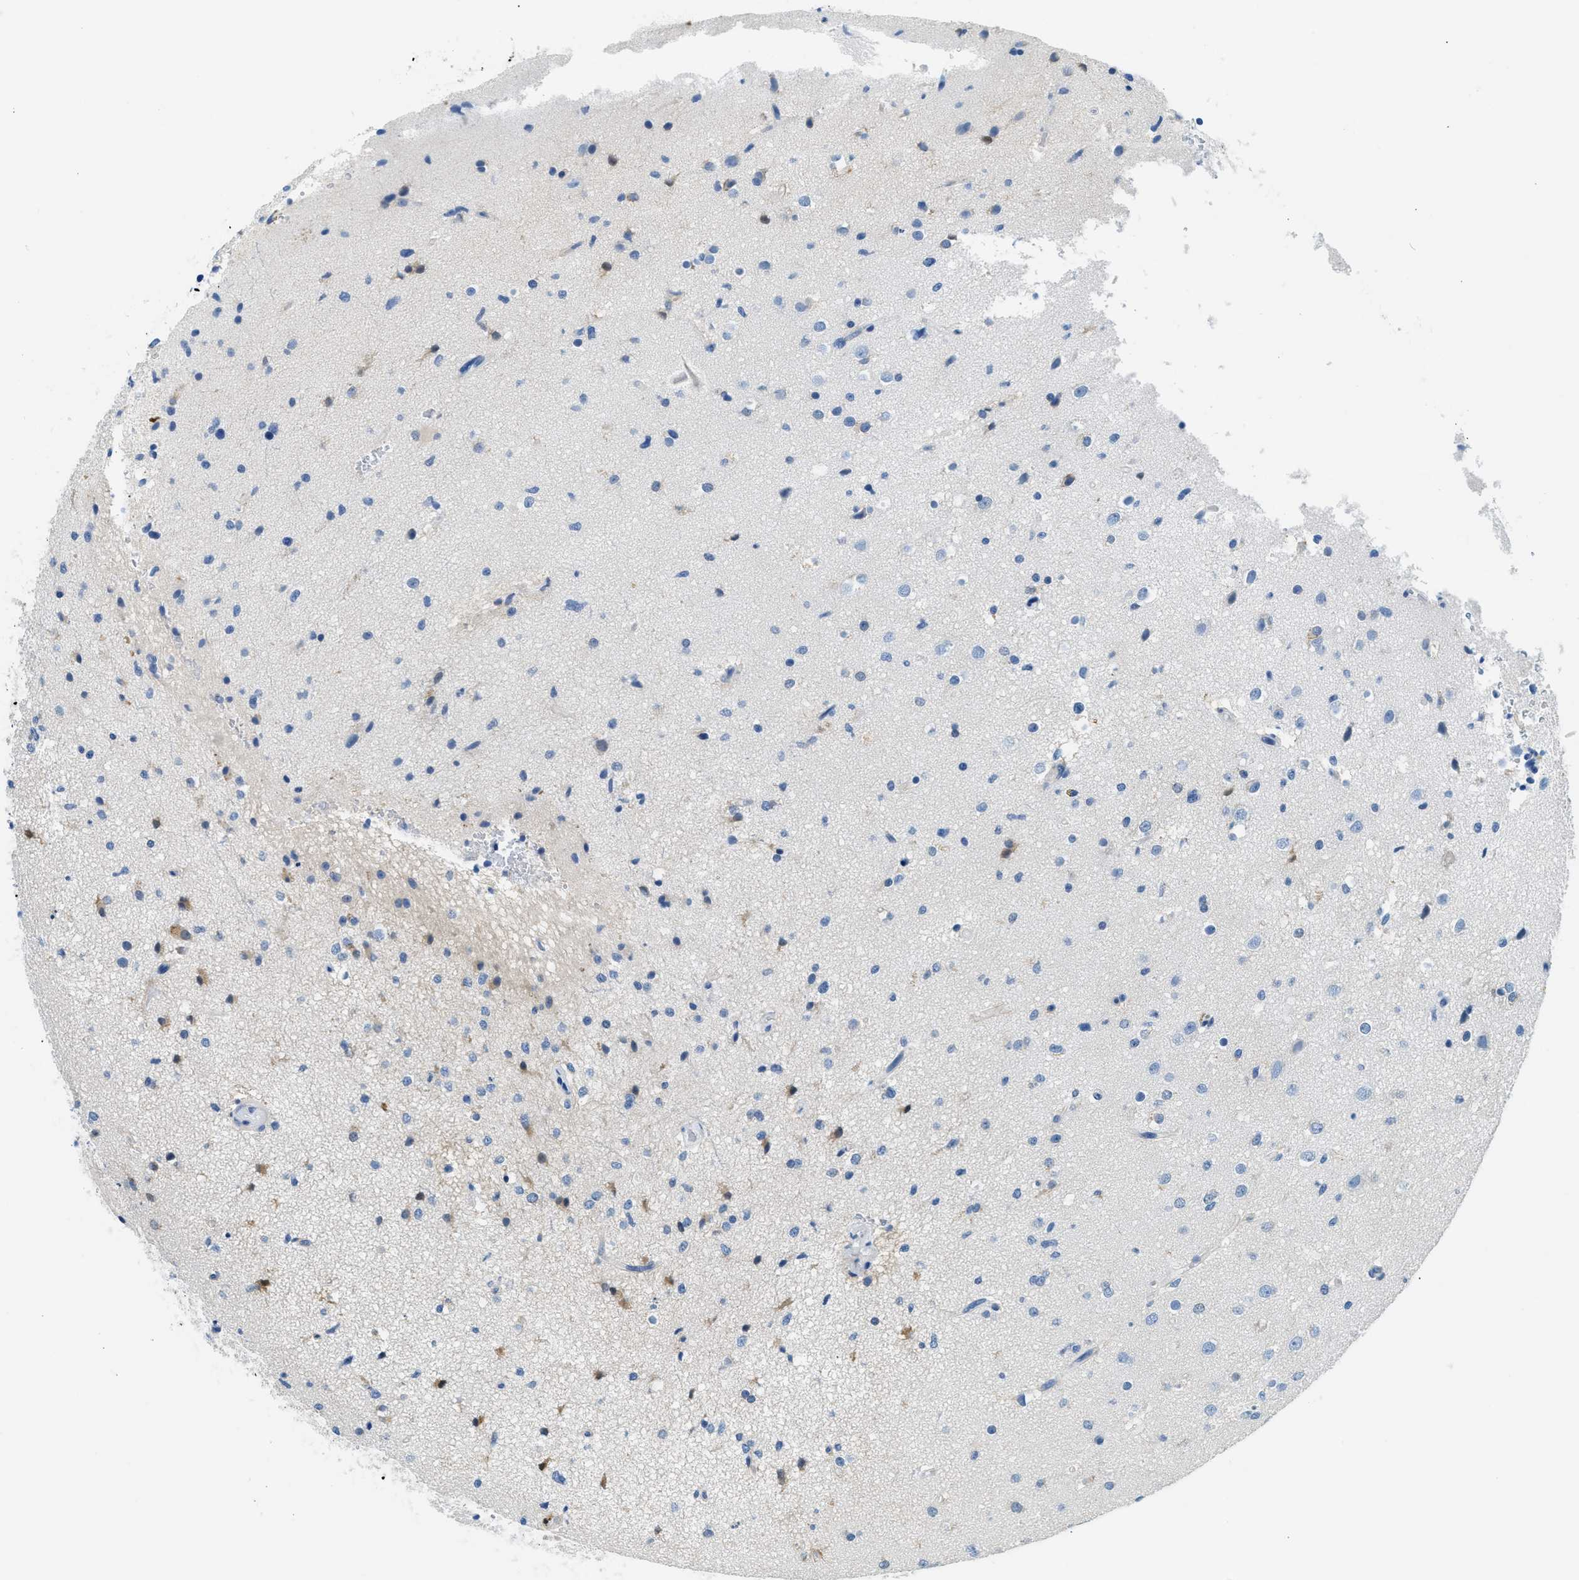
{"staining": {"intensity": "weak", "quantity": "<25%", "location": "cytoplasmic/membranous"}, "tissue": "glioma", "cell_type": "Tumor cells", "image_type": "cancer", "snomed": [{"axis": "morphology", "description": "Glioma, malignant, High grade"}, {"axis": "topography", "description": "Brain"}], "caption": "The immunohistochemistry photomicrograph has no significant positivity in tumor cells of glioma tissue.", "gene": "CLDN18", "patient": {"sex": "male", "age": 33}}